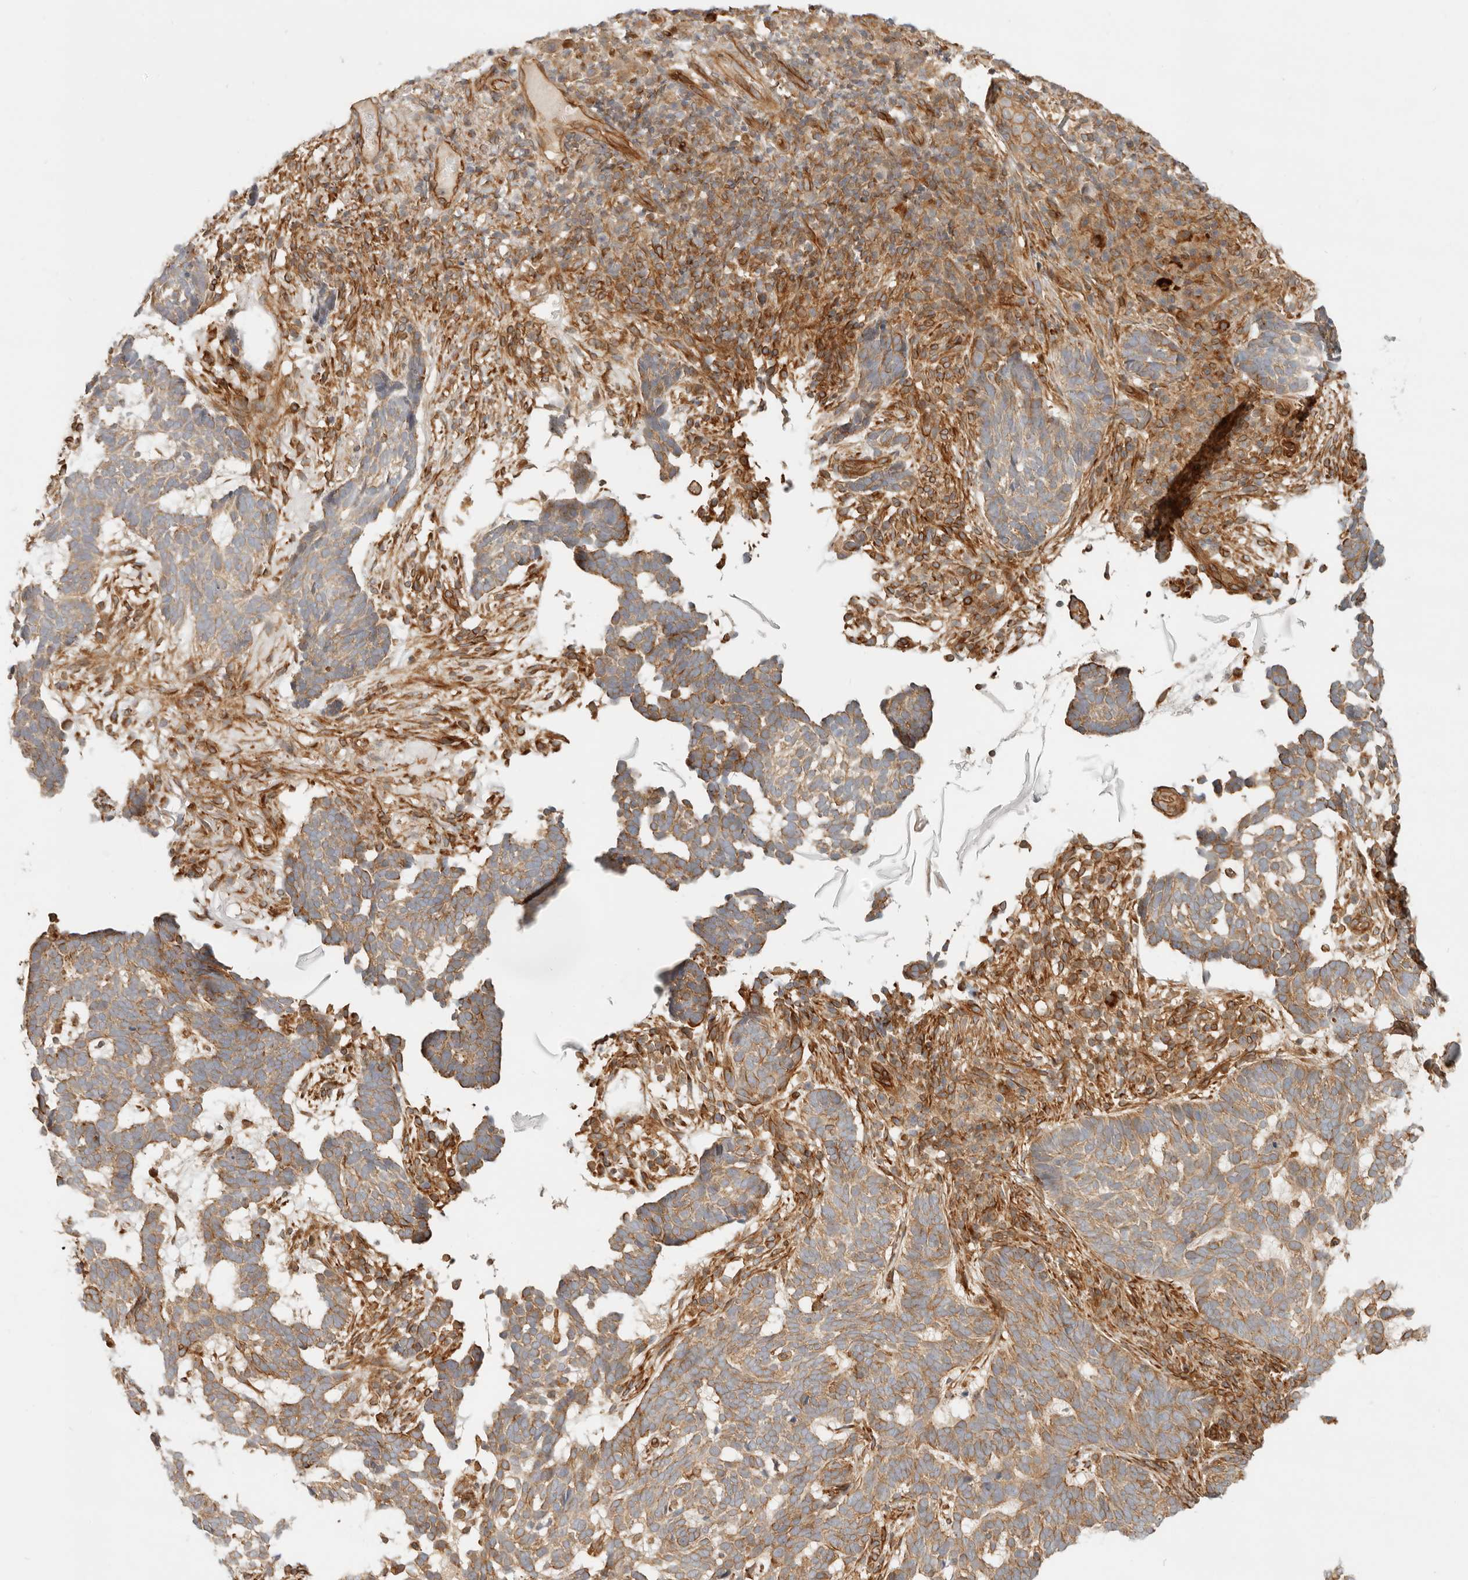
{"staining": {"intensity": "moderate", "quantity": ">75%", "location": "cytoplasmic/membranous"}, "tissue": "skin cancer", "cell_type": "Tumor cells", "image_type": "cancer", "snomed": [{"axis": "morphology", "description": "Basal cell carcinoma"}, {"axis": "topography", "description": "Skin"}], "caption": "A photomicrograph of human skin basal cell carcinoma stained for a protein exhibits moderate cytoplasmic/membranous brown staining in tumor cells.", "gene": "UFSP1", "patient": {"sex": "male", "age": 85}}